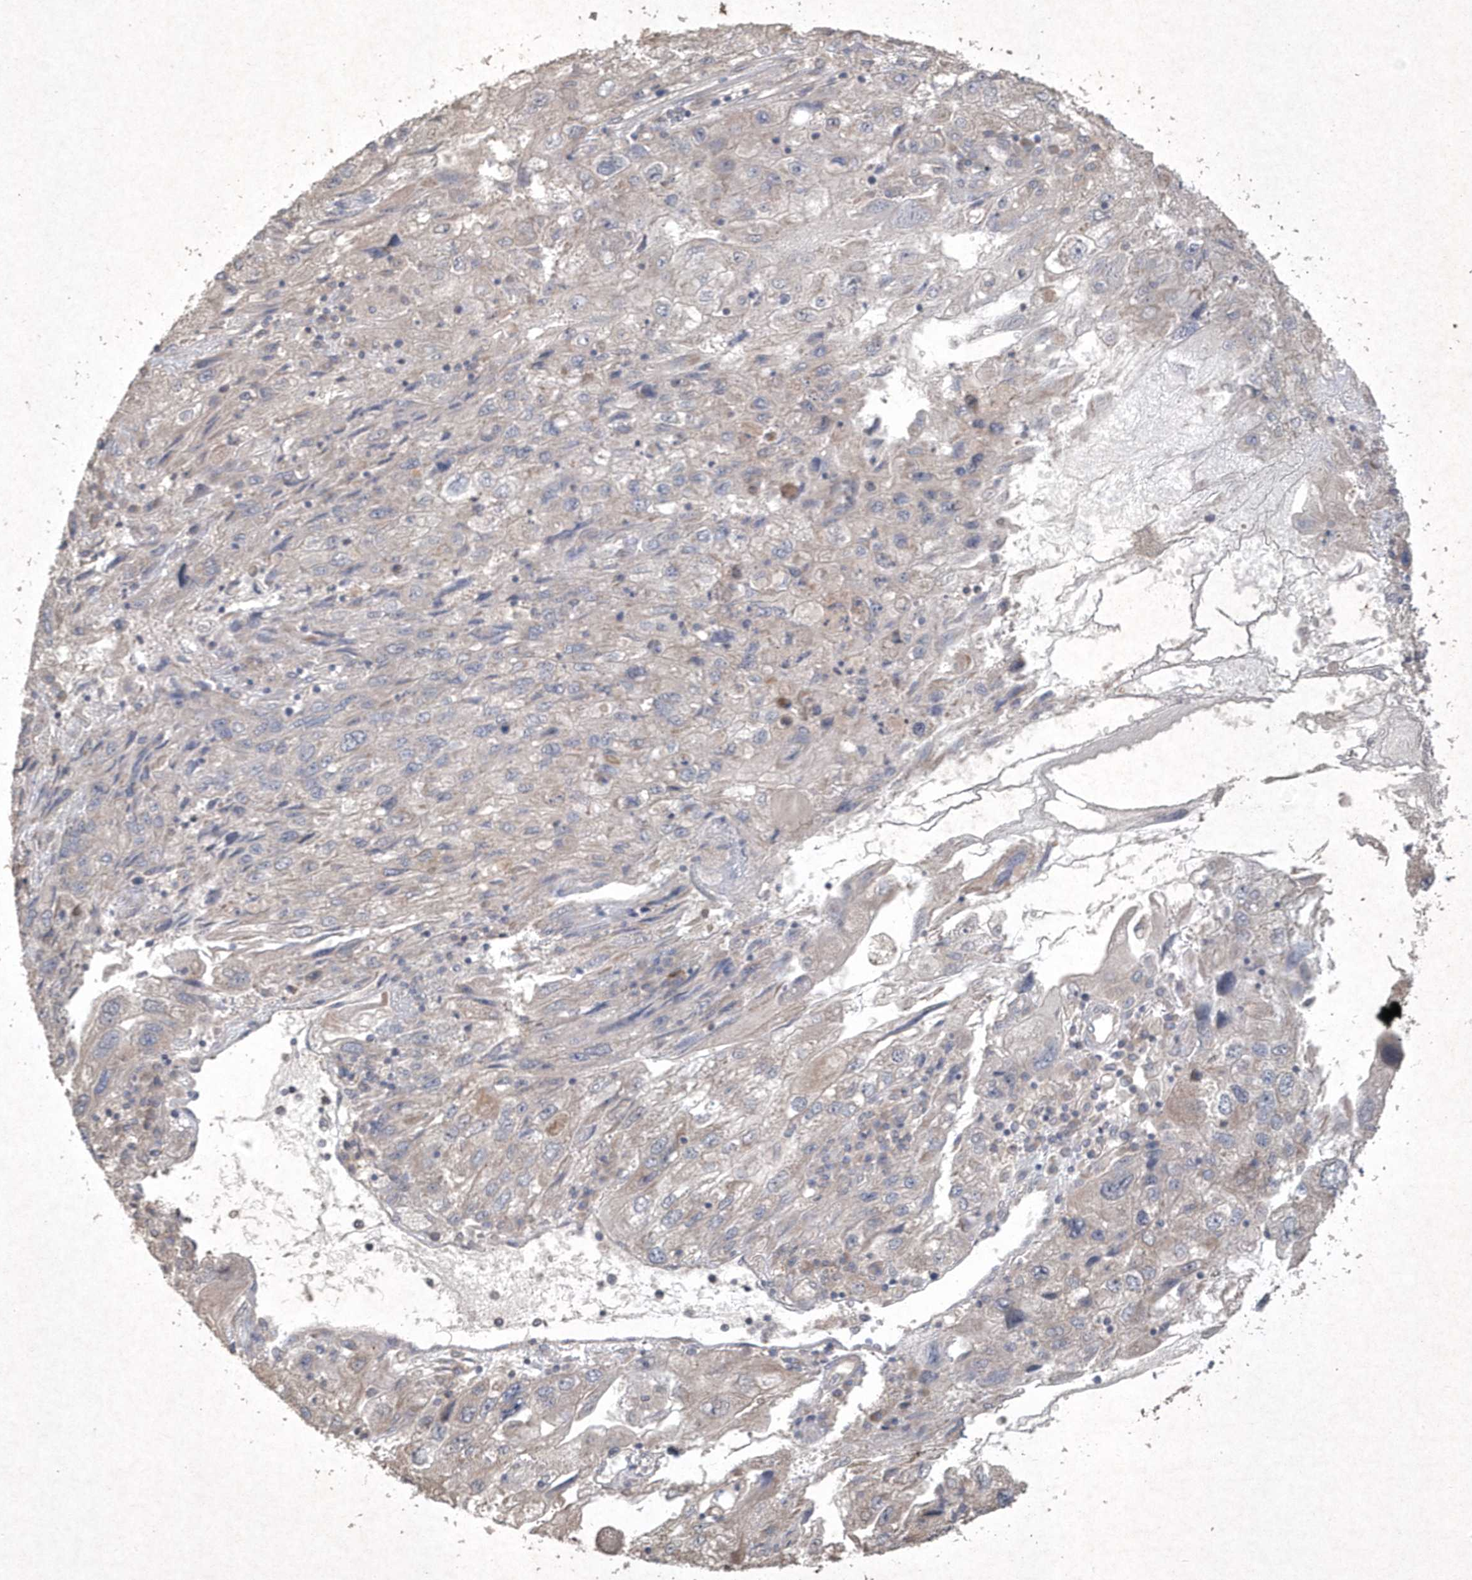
{"staining": {"intensity": "negative", "quantity": "none", "location": "none"}, "tissue": "endometrial cancer", "cell_type": "Tumor cells", "image_type": "cancer", "snomed": [{"axis": "morphology", "description": "Adenocarcinoma, NOS"}, {"axis": "topography", "description": "Endometrium"}], "caption": "Immunohistochemical staining of human endometrial cancer (adenocarcinoma) exhibits no significant expression in tumor cells. (Brightfield microscopy of DAB (3,3'-diaminobenzidine) immunohistochemistry (IHC) at high magnification).", "gene": "AKR7A2", "patient": {"sex": "female", "age": 49}}